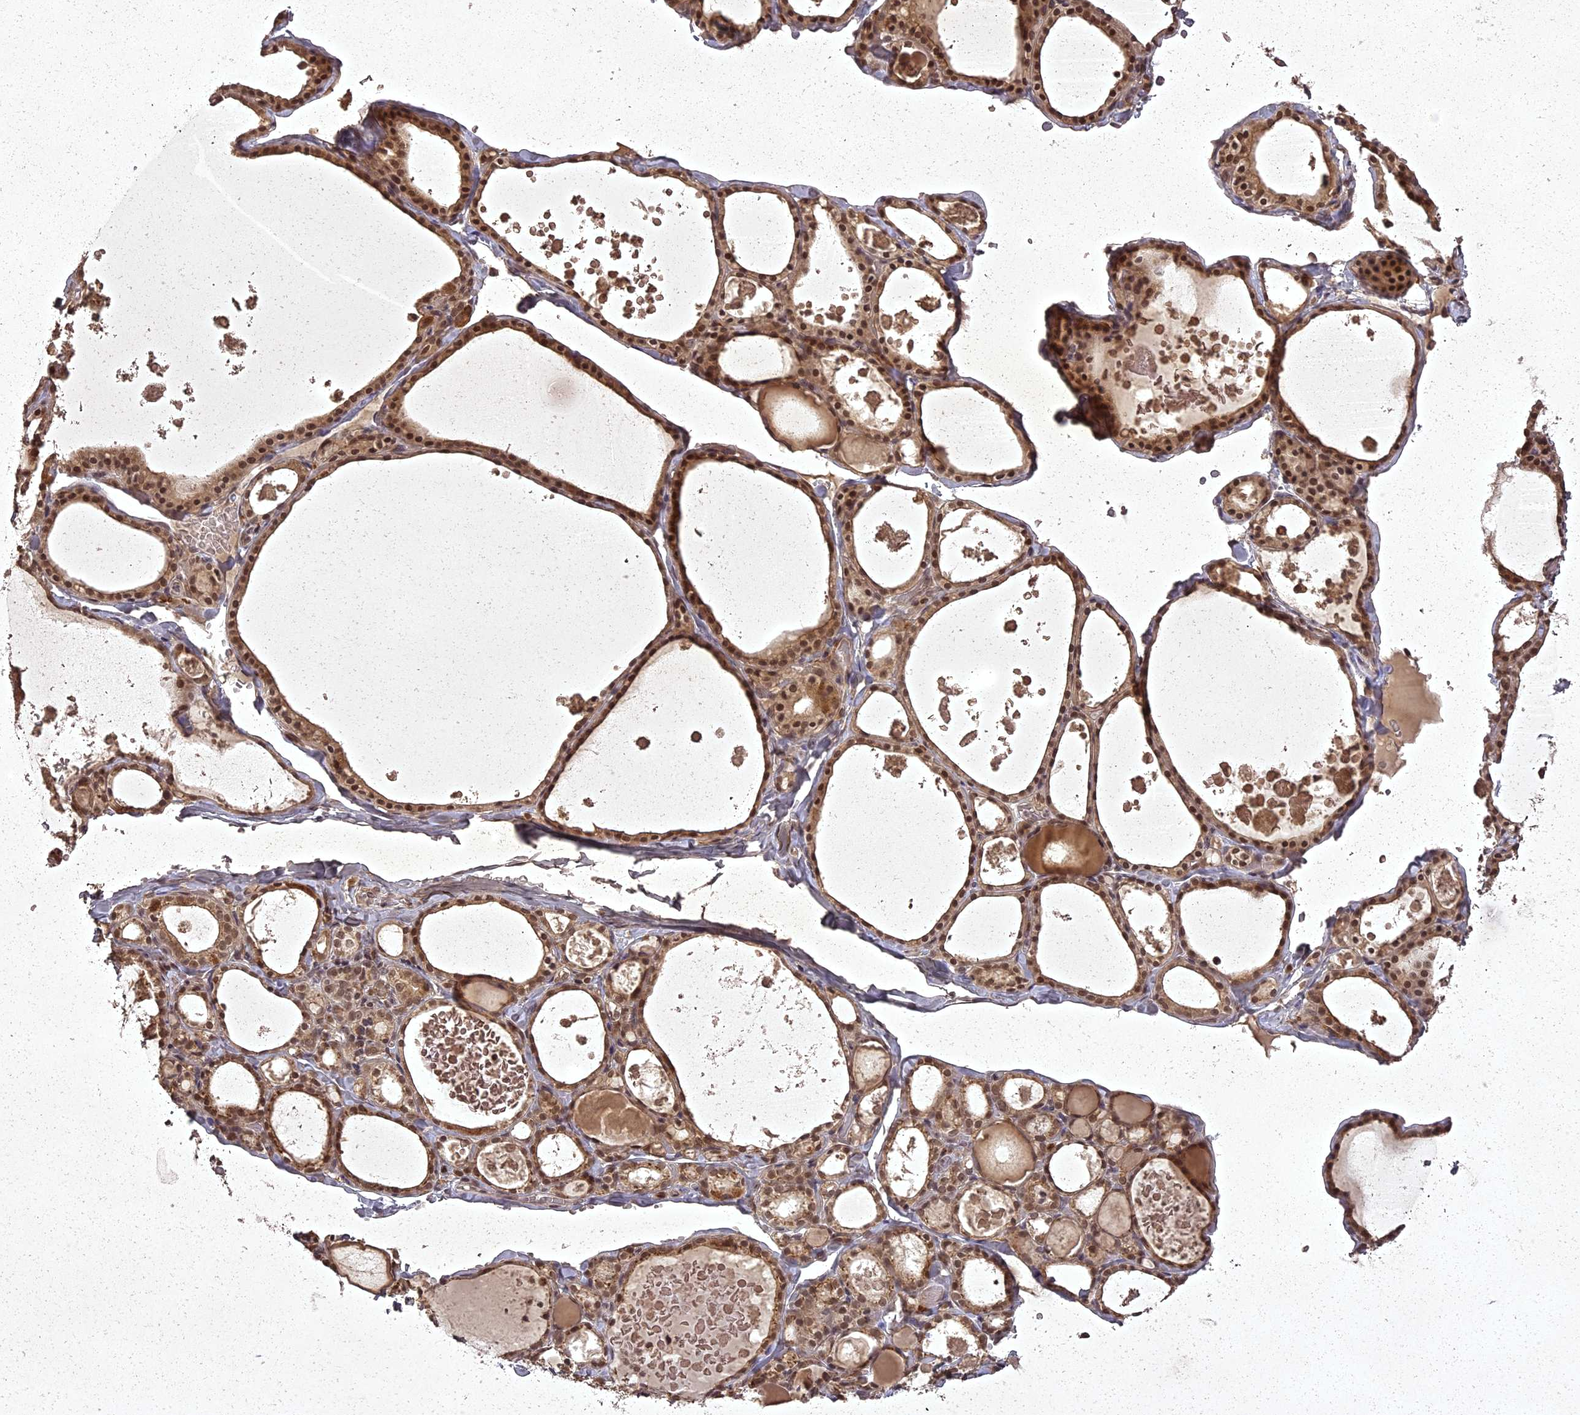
{"staining": {"intensity": "moderate", "quantity": ">75%", "location": "cytoplasmic/membranous,nuclear"}, "tissue": "thyroid gland", "cell_type": "Glandular cells", "image_type": "normal", "snomed": [{"axis": "morphology", "description": "Normal tissue, NOS"}, {"axis": "topography", "description": "Thyroid gland"}], "caption": "Thyroid gland stained with DAB (3,3'-diaminobenzidine) immunohistochemistry shows medium levels of moderate cytoplasmic/membranous,nuclear positivity in about >75% of glandular cells.", "gene": "ING5", "patient": {"sex": "male", "age": 56}}